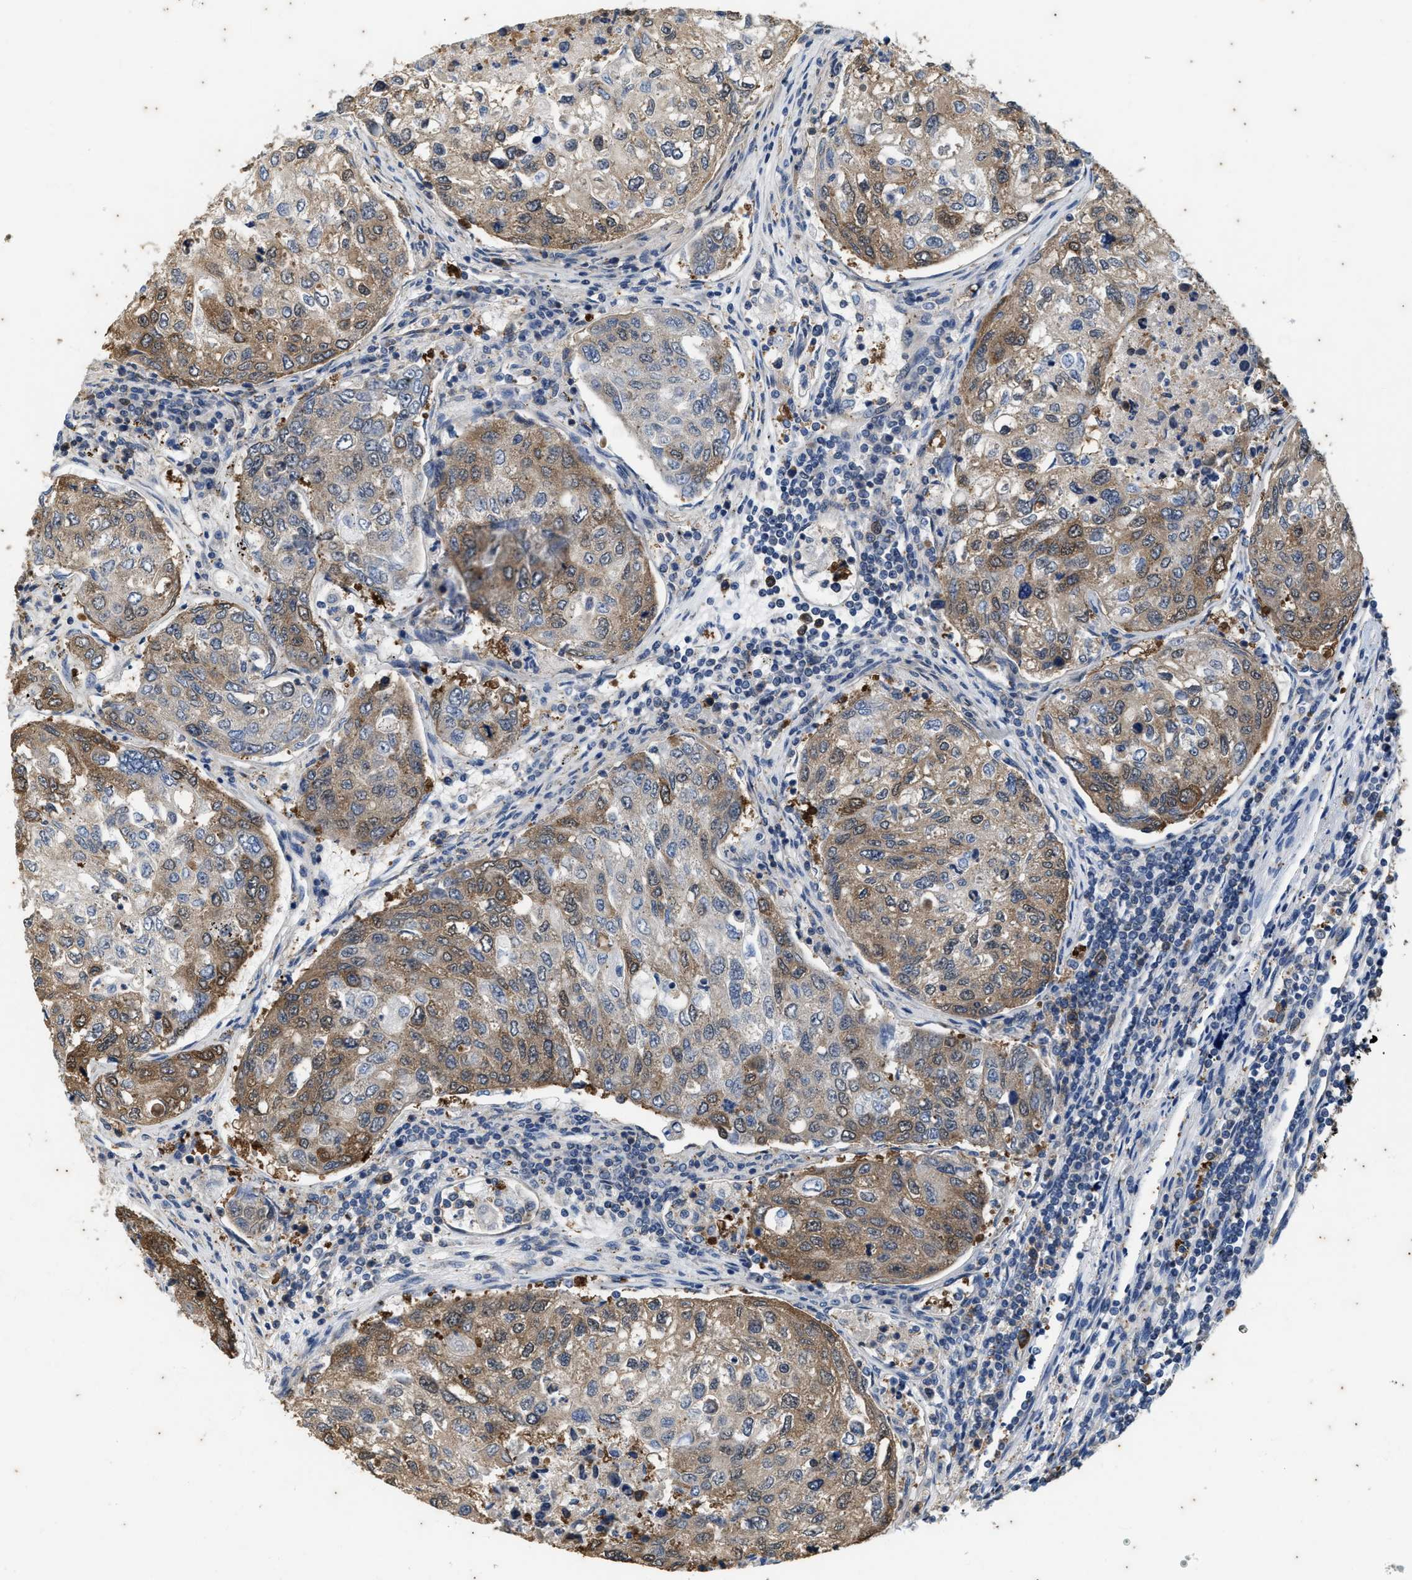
{"staining": {"intensity": "moderate", "quantity": "25%-75%", "location": "cytoplasmic/membranous"}, "tissue": "urothelial cancer", "cell_type": "Tumor cells", "image_type": "cancer", "snomed": [{"axis": "morphology", "description": "Urothelial carcinoma, High grade"}, {"axis": "topography", "description": "Lymph node"}, {"axis": "topography", "description": "Urinary bladder"}], "caption": "The histopathology image demonstrates a brown stain indicating the presence of a protein in the cytoplasmic/membranous of tumor cells in urothelial carcinoma (high-grade).", "gene": "COX19", "patient": {"sex": "male", "age": 51}}